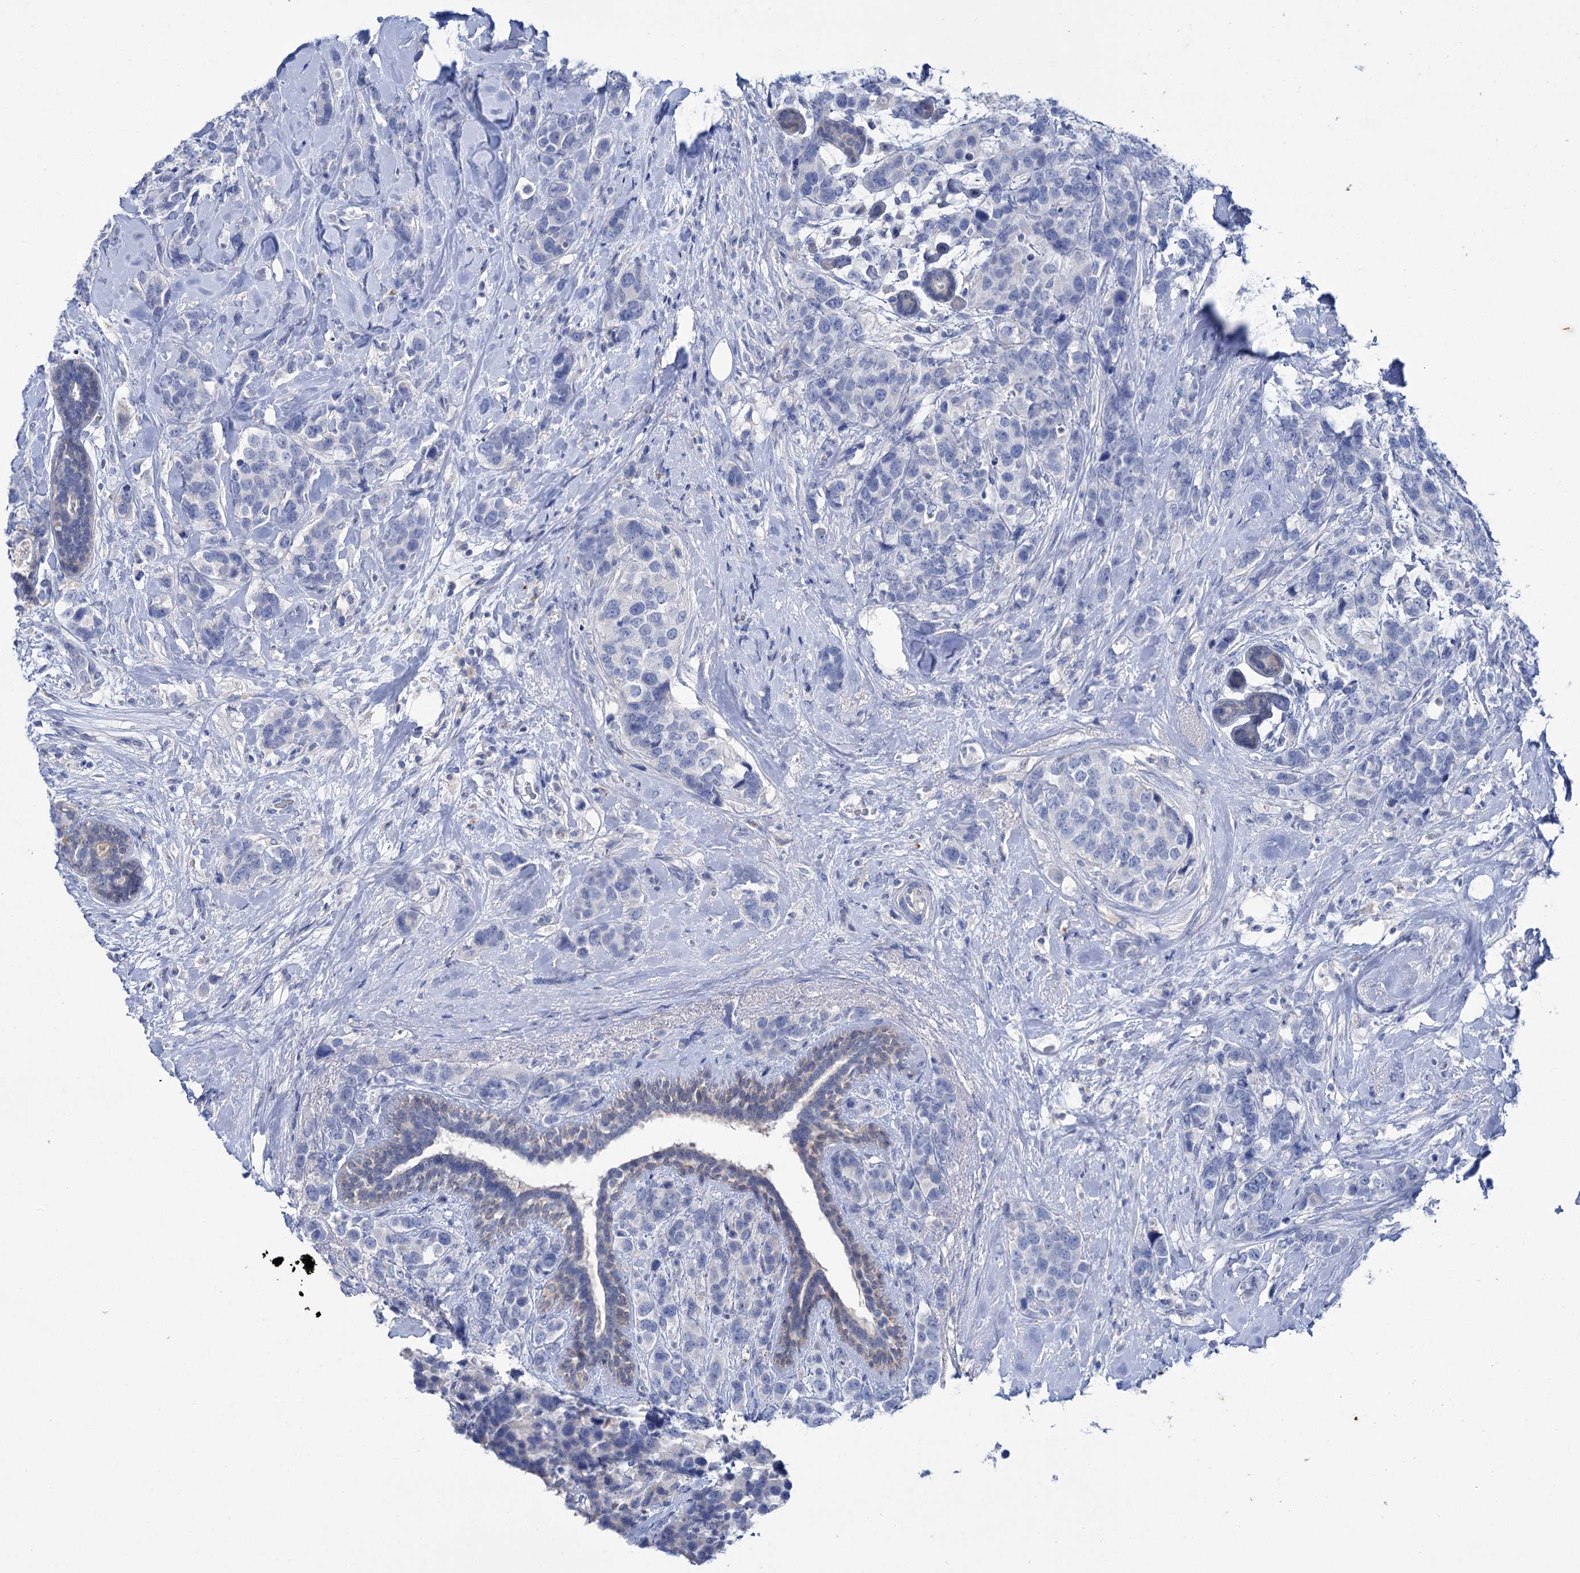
{"staining": {"intensity": "negative", "quantity": "none", "location": "none"}, "tissue": "breast cancer", "cell_type": "Tumor cells", "image_type": "cancer", "snomed": [{"axis": "morphology", "description": "Lobular carcinoma"}, {"axis": "topography", "description": "Breast"}], "caption": "An image of human breast cancer (lobular carcinoma) is negative for staining in tumor cells. (Immunohistochemistry (ihc), brightfield microscopy, high magnification).", "gene": "LYZL4", "patient": {"sex": "female", "age": 59}}